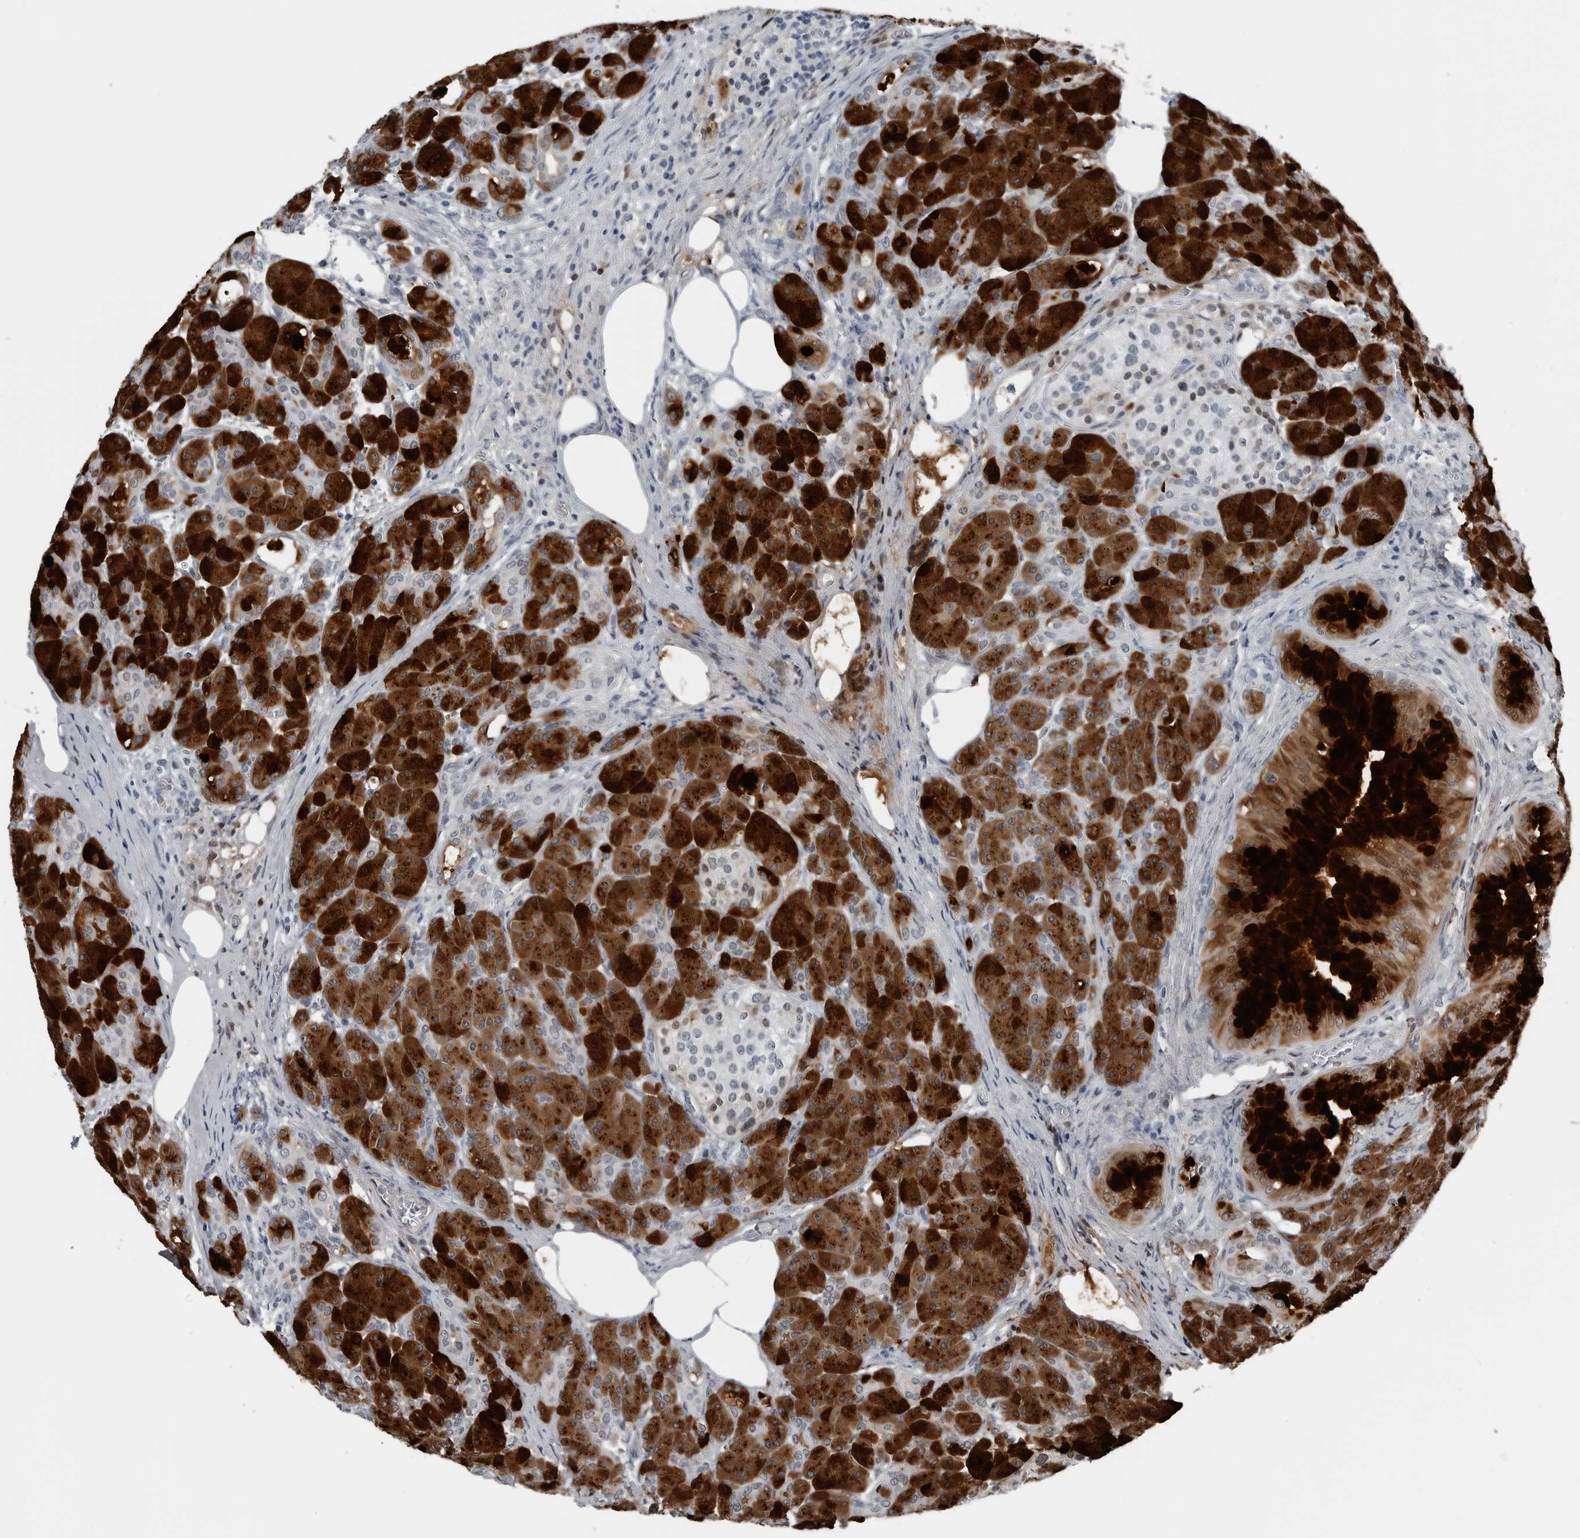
{"staining": {"intensity": "strong", "quantity": ">75%", "location": "cytoplasmic/membranous"}, "tissue": "pancreas", "cell_type": "Exocrine glandular cells", "image_type": "normal", "snomed": [{"axis": "morphology", "description": "Normal tissue, NOS"}, {"axis": "topography", "description": "Pancreas"}], "caption": "Human pancreas stained with a brown dye exhibits strong cytoplasmic/membranous positive positivity in about >75% of exocrine glandular cells.", "gene": "SPINK1", "patient": {"sex": "male", "age": 63}}